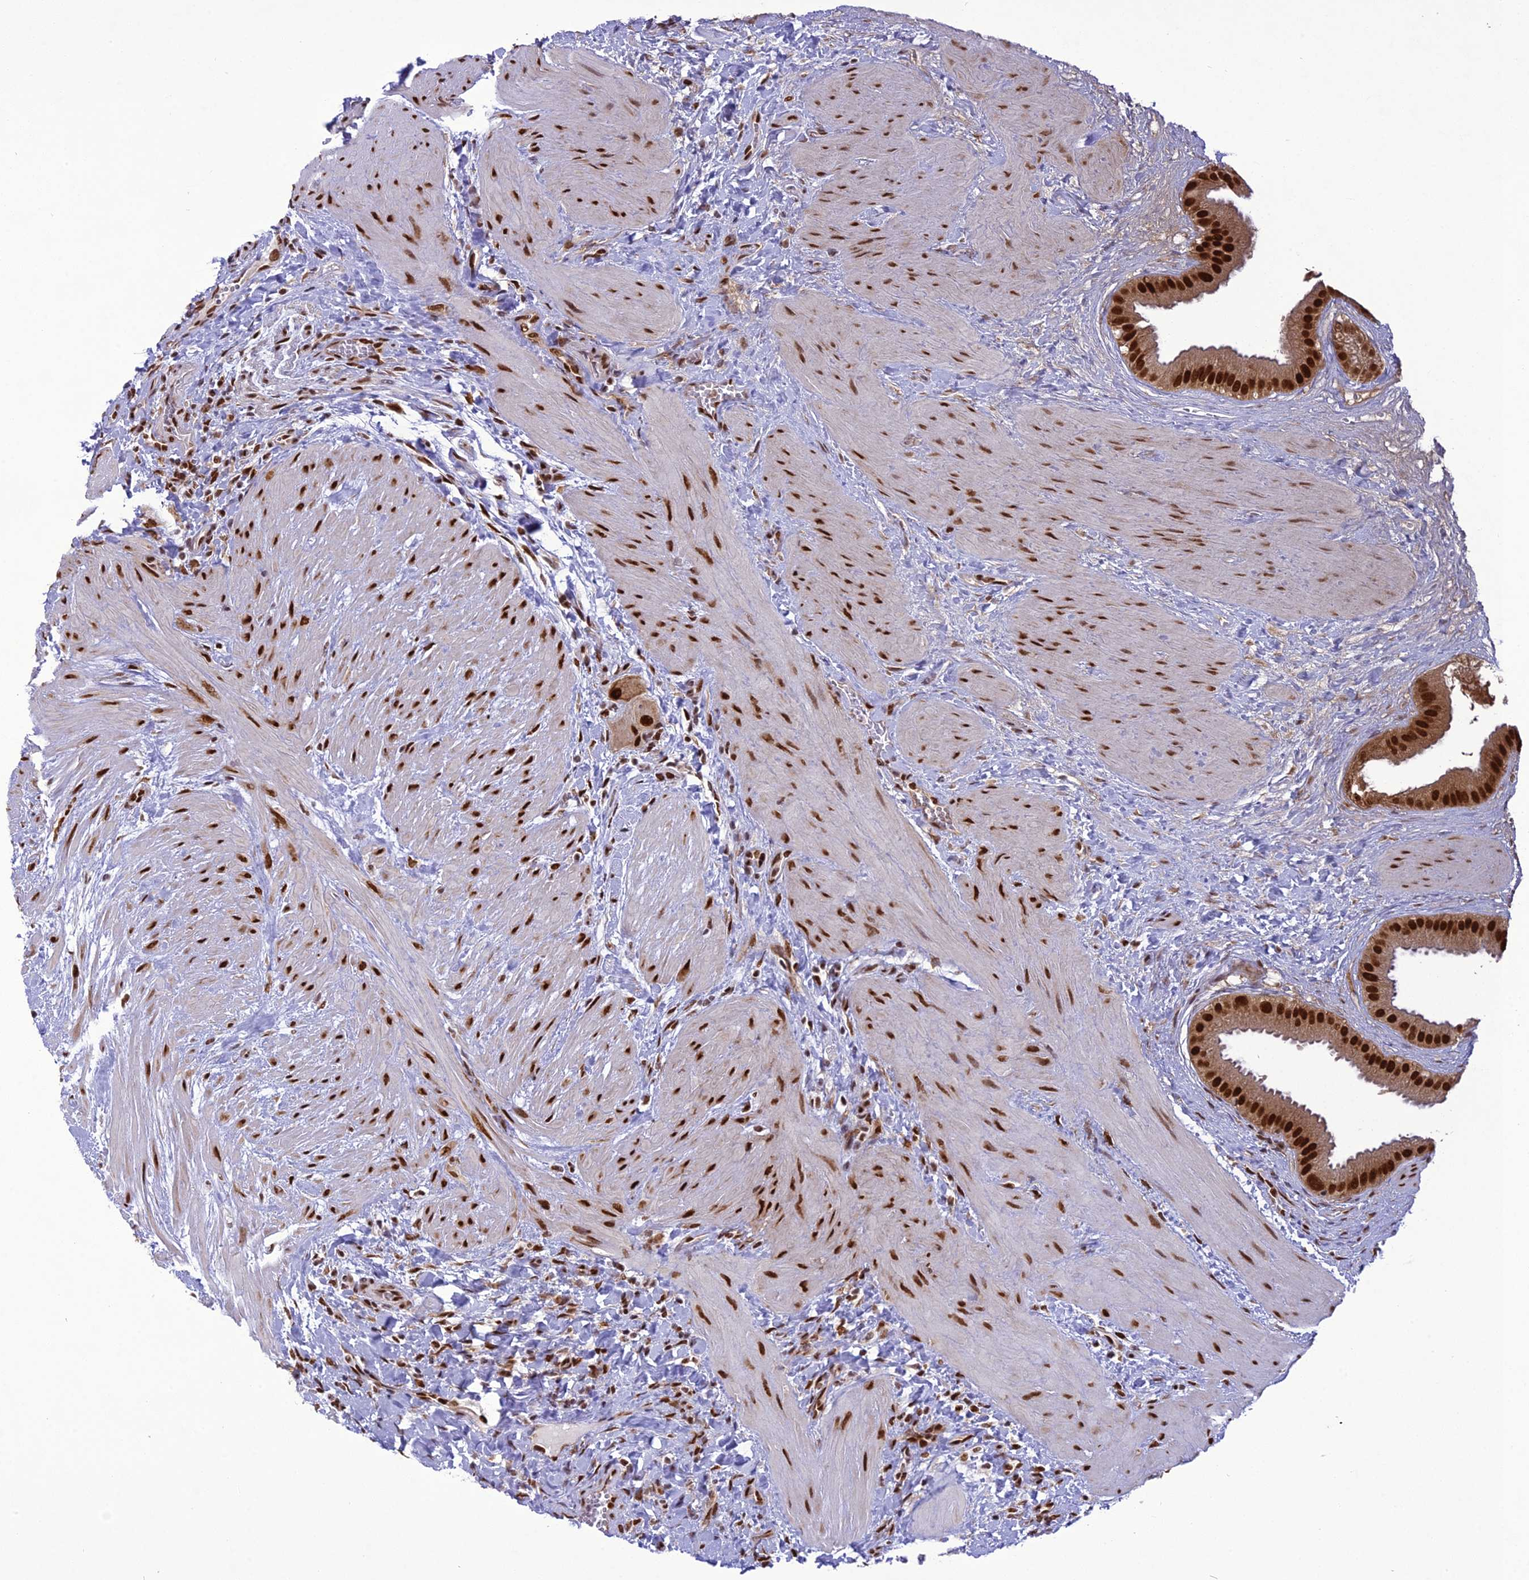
{"staining": {"intensity": "strong", "quantity": ">75%", "location": "nuclear"}, "tissue": "gallbladder", "cell_type": "Glandular cells", "image_type": "normal", "snomed": [{"axis": "morphology", "description": "Normal tissue, NOS"}, {"axis": "topography", "description": "Gallbladder"}], "caption": "Protein staining of unremarkable gallbladder reveals strong nuclear expression in approximately >75% of glandular cells.", "gene": "DDX1", "patient": {"sex": "male", "age": 55}}